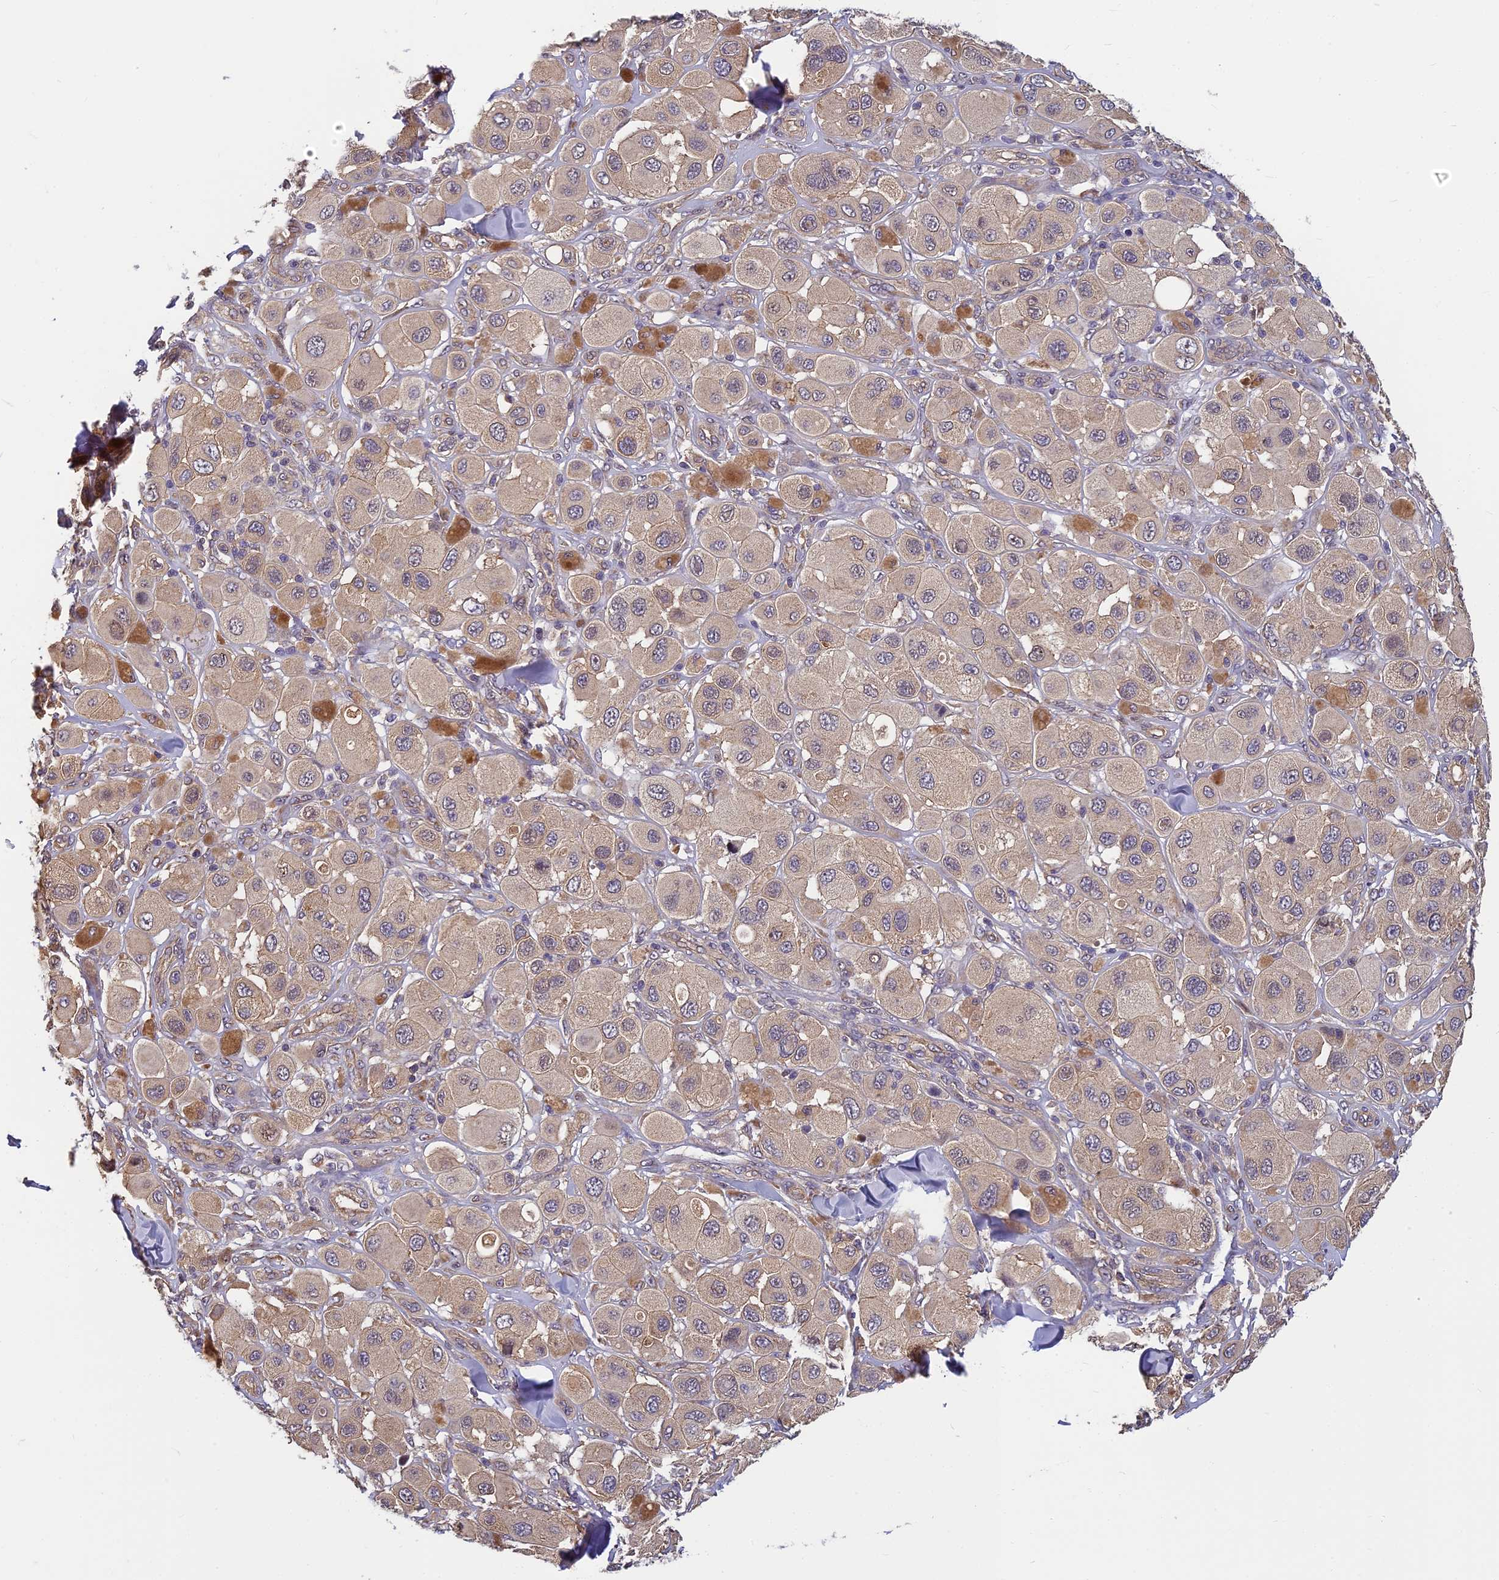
{"staining": {"intensity": "weak", "quantity": "<25%", "location": "cytoplasmic/membranous"}, "tissue": "melanoma", "cell_type": "Tumor cells", "image_type": "cancer", "snomed": [{"axis": "morphology", "description": "Malignant melanoma, Metastatic site"}, {"axis": "topography", "description": "Skin"}], "caption": "The immunohistochemistry (IHC) photomicrograph has no significant staining in tumor cells of malignant melanoma (metastatic site) tissue.", "gene": "PIKFYVE", "patient": {"sex": "male", "age": 41}}